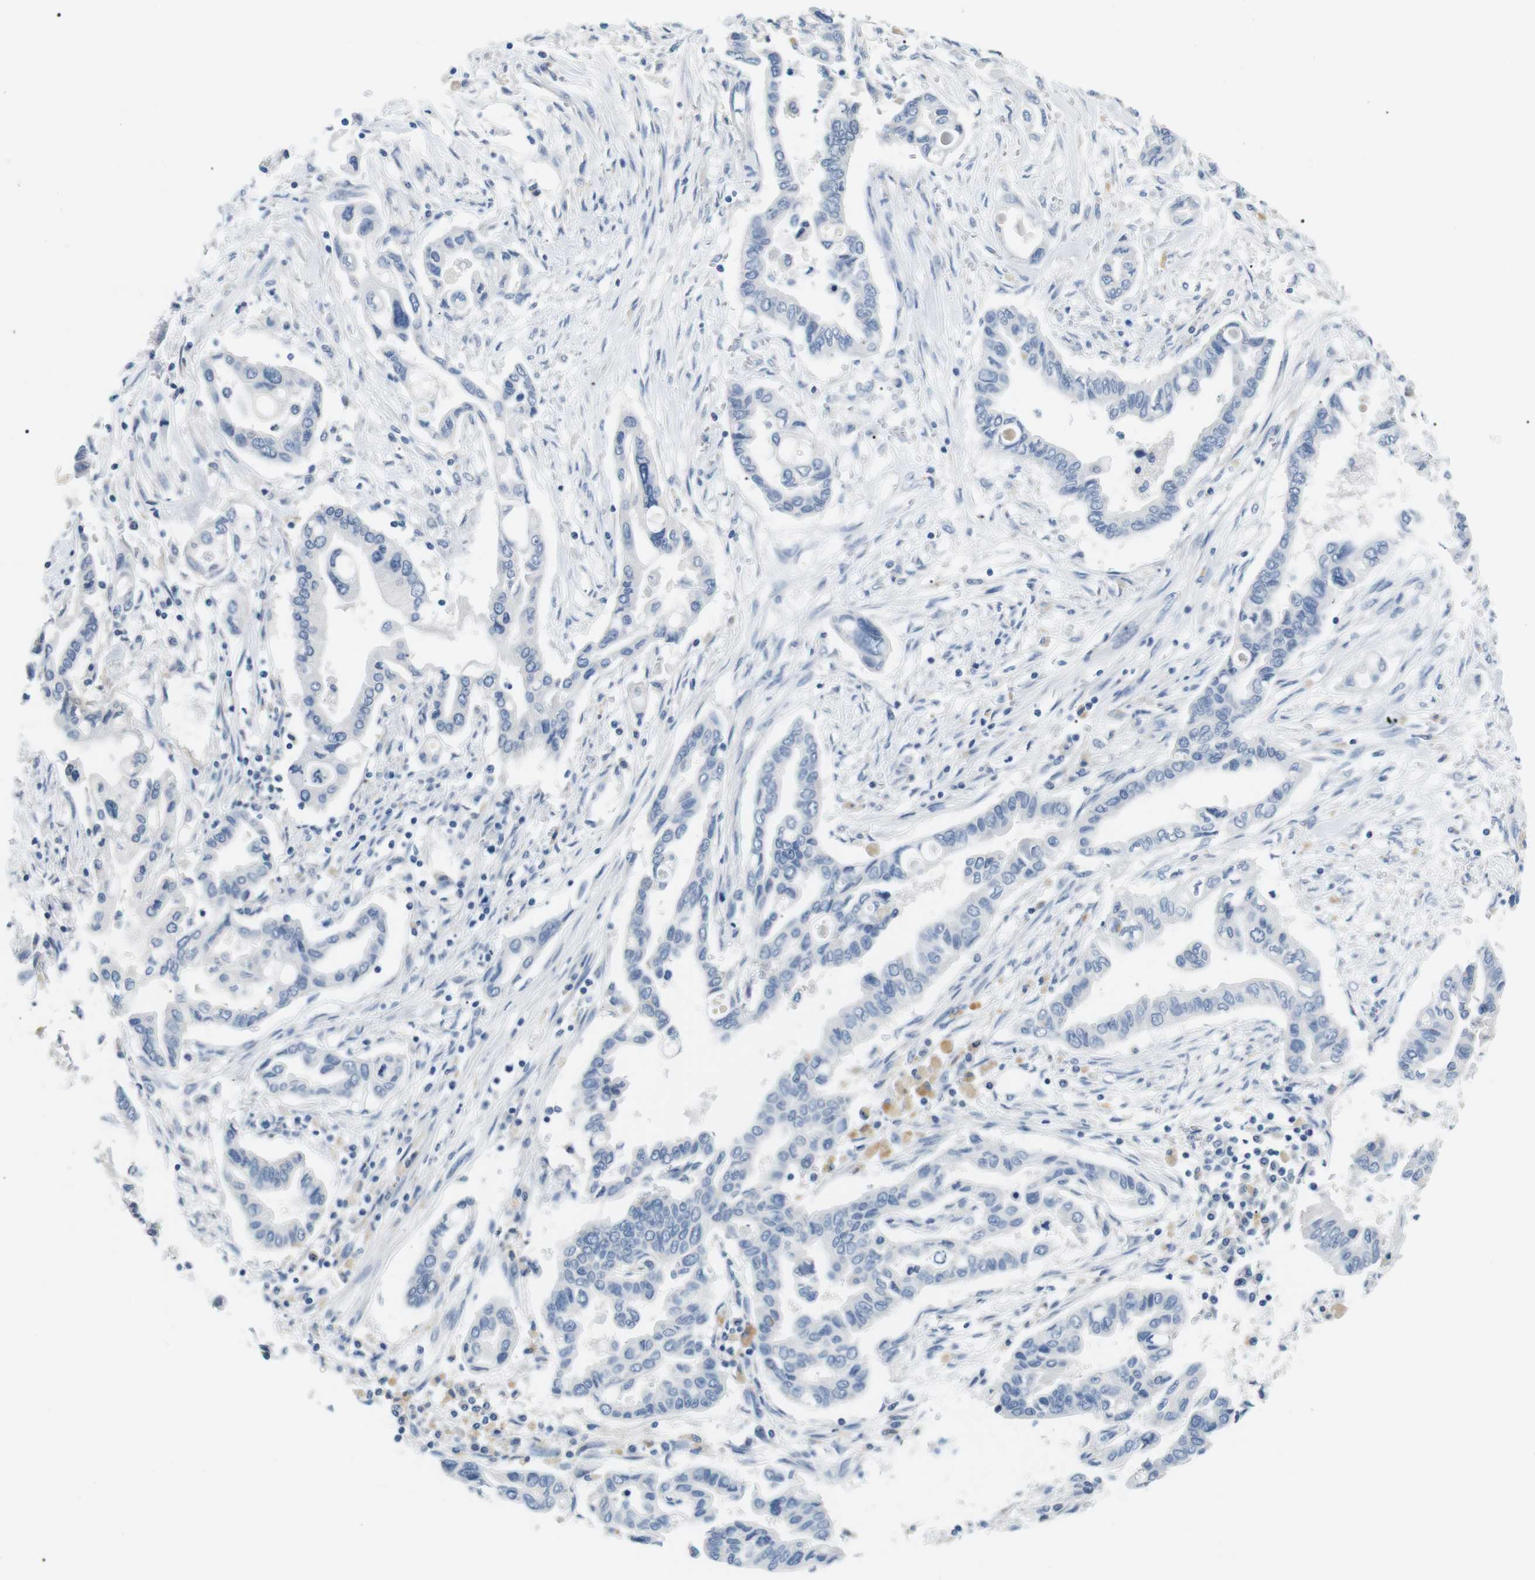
{"staining": {"intensity": "negative", "quantity": "none", "location": "none"}, "tissue": "pancreatic cancer", "cell_type": "Tumor cells", "image_type": "cancer", "snomed": [{"axis": "morphology", "description": "Adenocarcinoma, NOS"}, {"axis": "topography", "description": "Pancreas"}], "caption": "An IHC micrograph of pancreatic cancer (adenocarcinoma) is shown. There is no staining in tumor cells of pancreatic cancer (adenocarcinoma).", "gene": "FCGRT", "patient": {"sex": "female", "age": 57}}